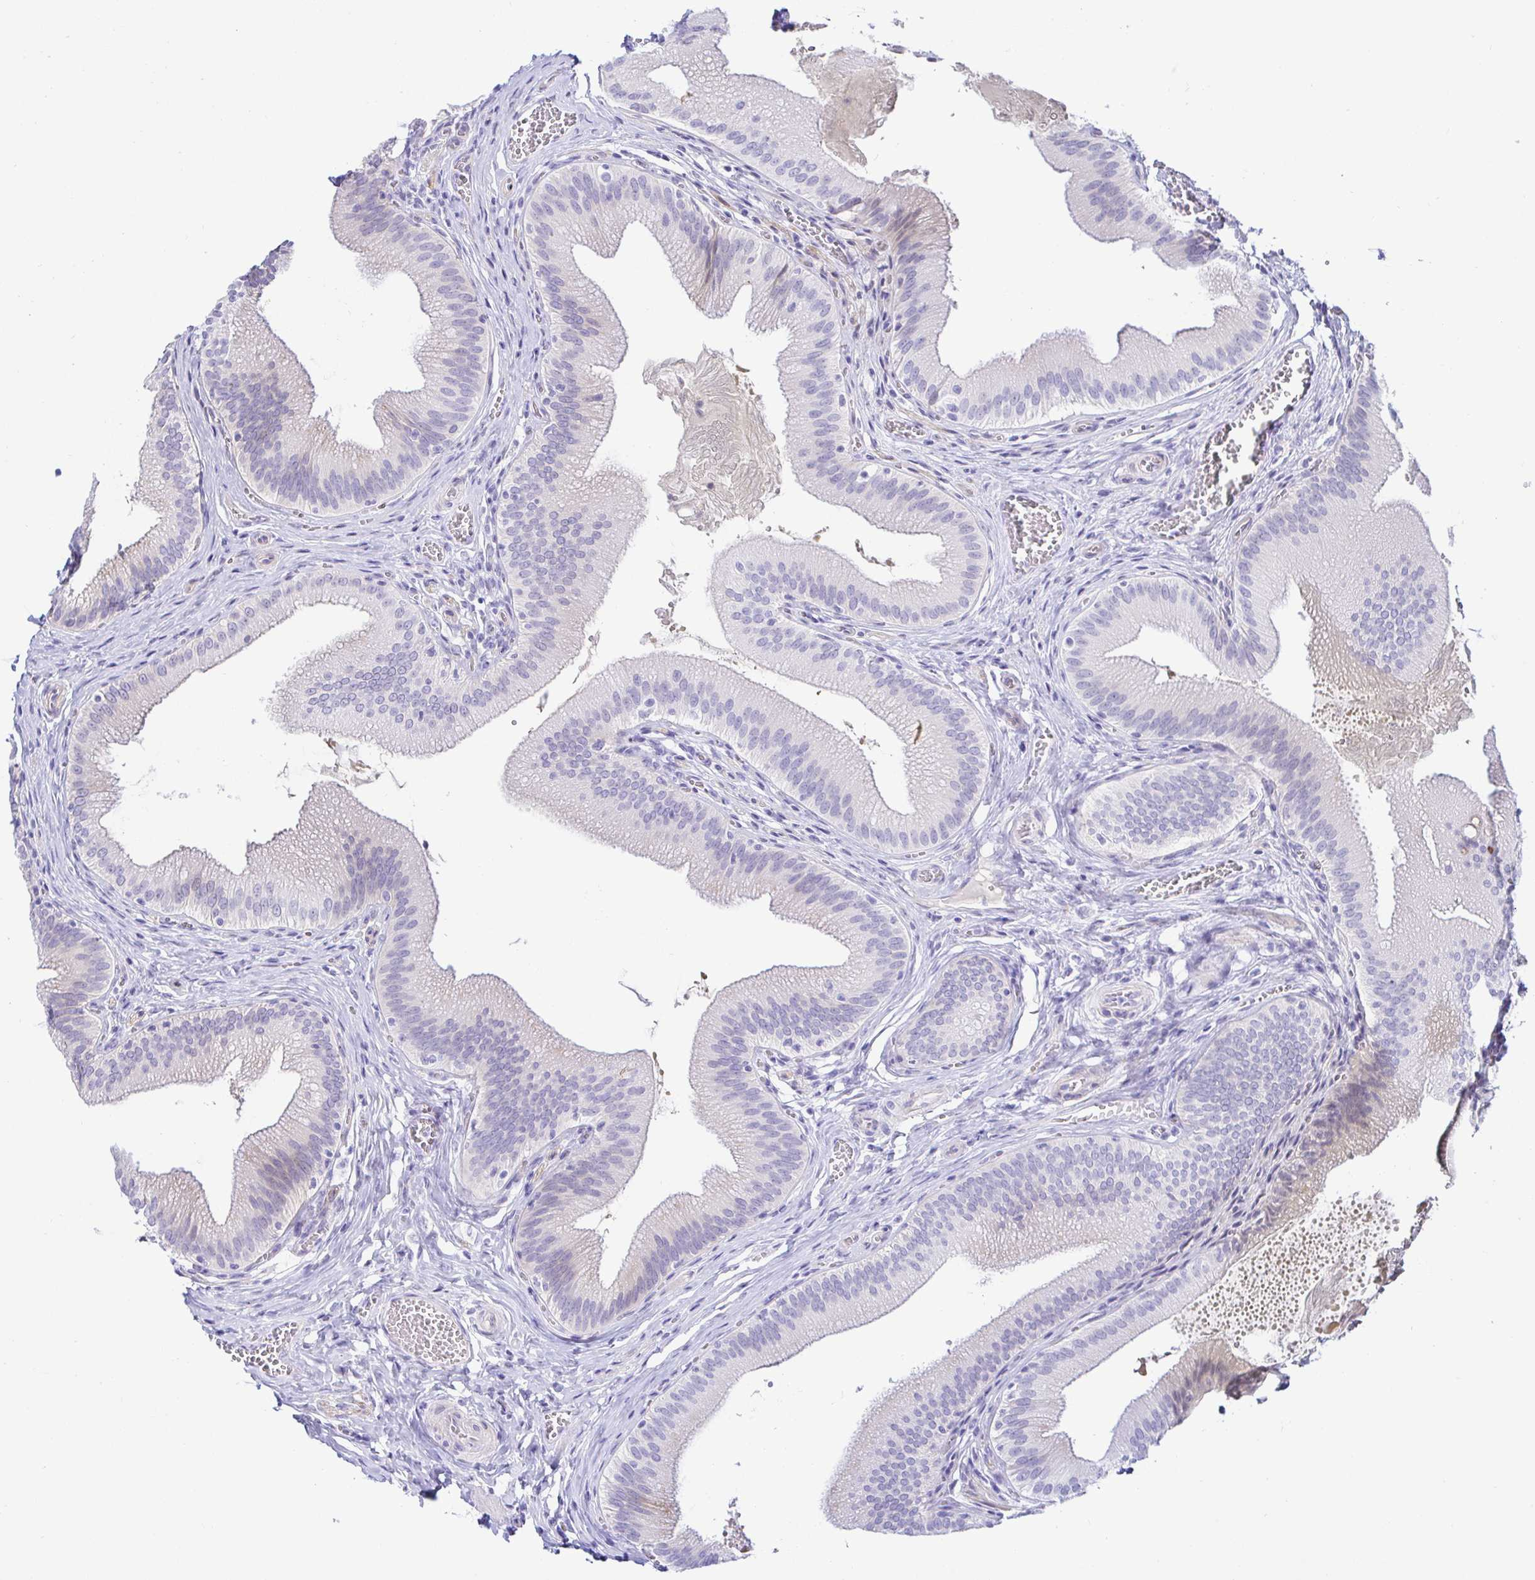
{"staining": {"intensity": "moderate", "quantity": "25%-75%", "location": "cytoplasmic/membranous"}, "tissue": "gallbladder", "cell_type": "Glandular cells", "image_type": "normal", "snomed": [{"axis": "morphology", "description": "Normal tissue, NOS"}, {"axis": "topography", "description": "Gallbladder"}], "caption": "Moderate cytoplasmic/membranous protein staining is appreciated in approximately 25%-75% of glandular cells in gallbladder. Immunohistochemistry stains the protein in brown and the nuclei are stained blue.", "gene": "PINLYP", "patient": {"sex": "male", "age": 17}}